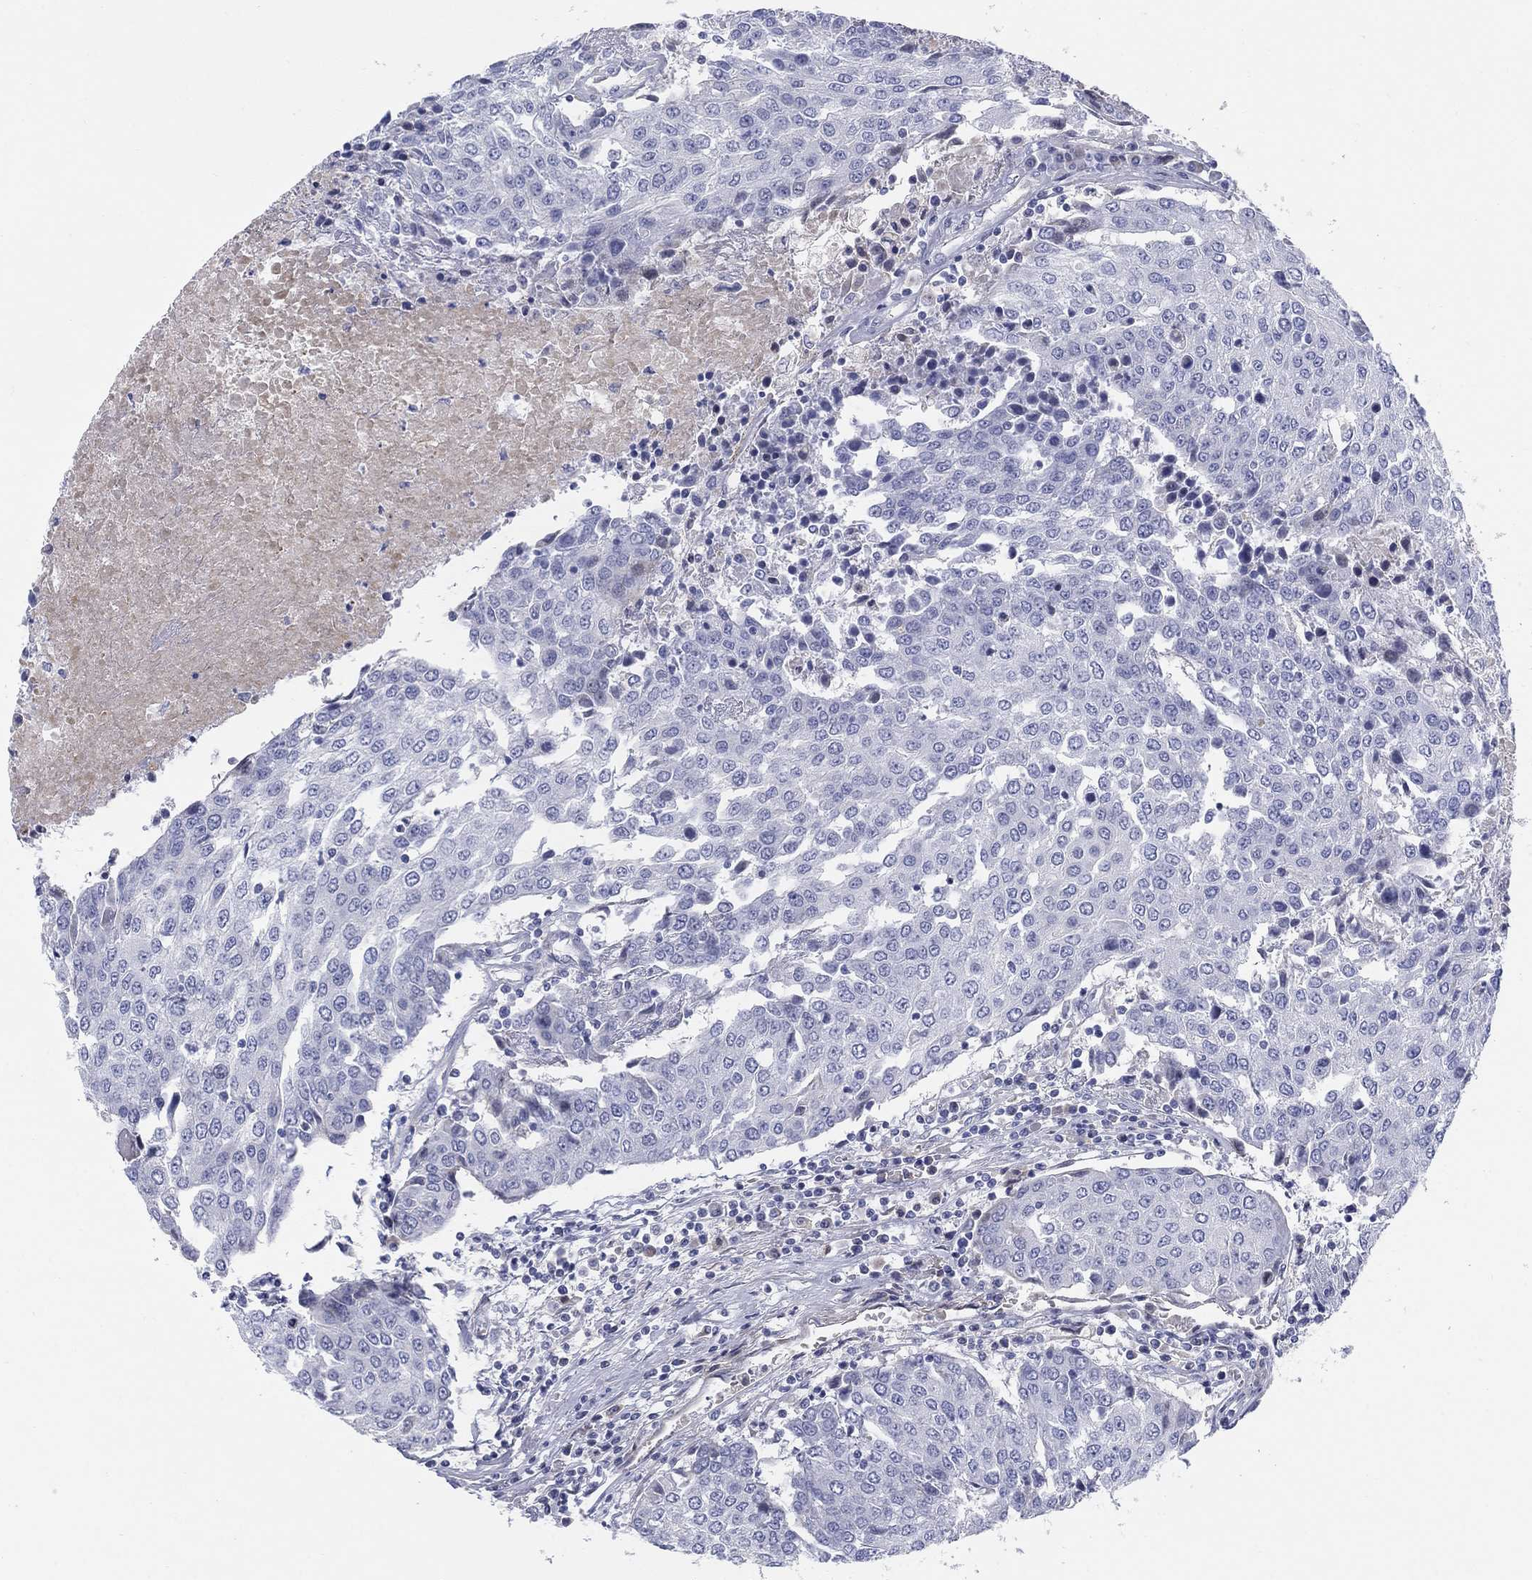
{"staining": {"intensity": "negative", "quantity": "none", "location": "none"}, "tissue": "urothelial cancer", "cell_type": "Tumor cells", "image_type": "cancer", "snomed": [{"axis": "morphology", "description": "Urothelial carcinoma, High grade"}, {"axis": "topography", "description": "Urinary bladder"}], "caption": "A high-resolution image shows IHC staining of urothelial cancer, which exhibits no significant positivity in tumor cells. (DAB (3,3'-diaminobenzidine) IHC visualized using brightfield microscopy, high magnification).", "gene": "HEATR4", "patient": {"sex": "female", "age": 85}}